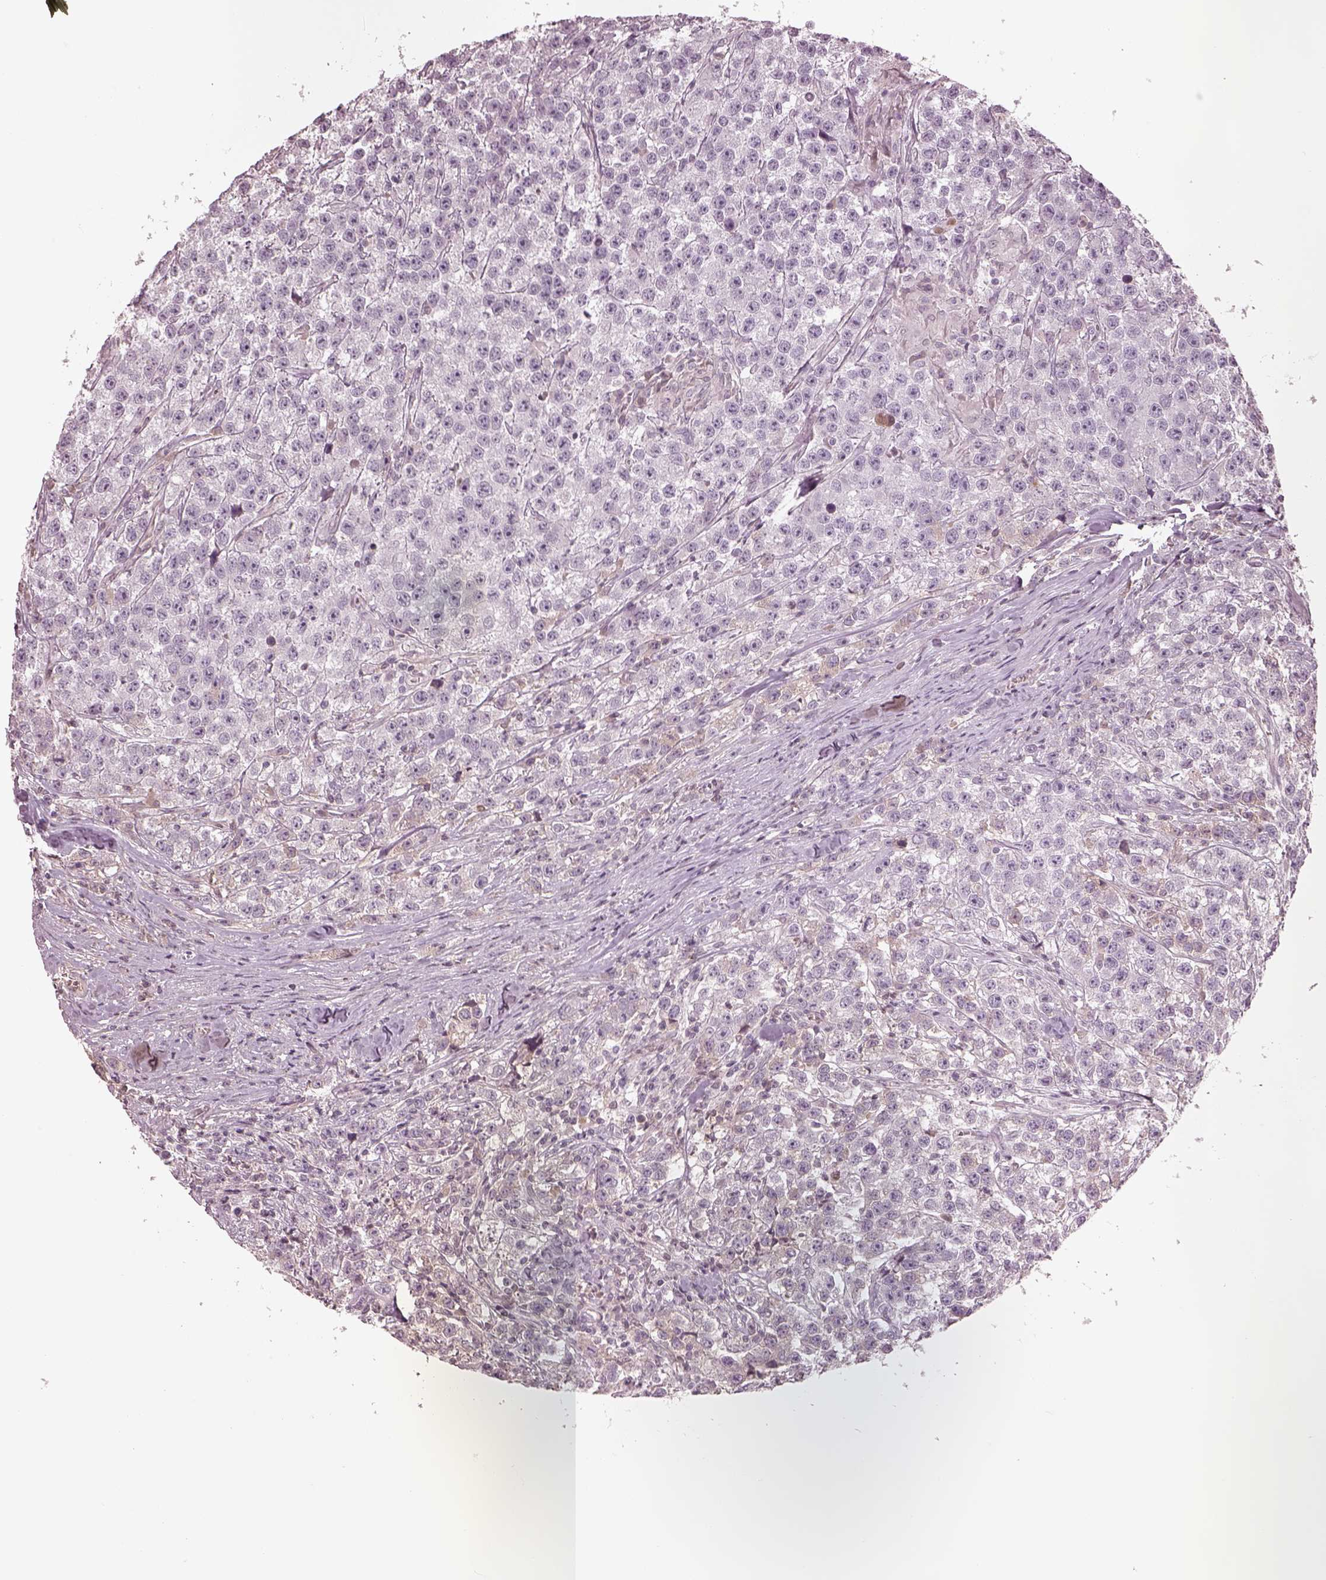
{"staining": {"intensity": "weak", "quantity": "<25%", "location": "cytoplasmic/membranous"}, "tissue": "testis cancer", "cell_type": "Tumor cells", "image_type": "cancer", "snomed": [{"axis": "morphology", "description": "Seminoma, NOS"}, {"axis": "topography", "description": "Testis"}], "caption": "DAB immunohistochemical staining of human seminoma (testis) displays no significant positivity in tumor cells.", "gene": "TLX3", "patient": {"sex": "male", "age": 59}}